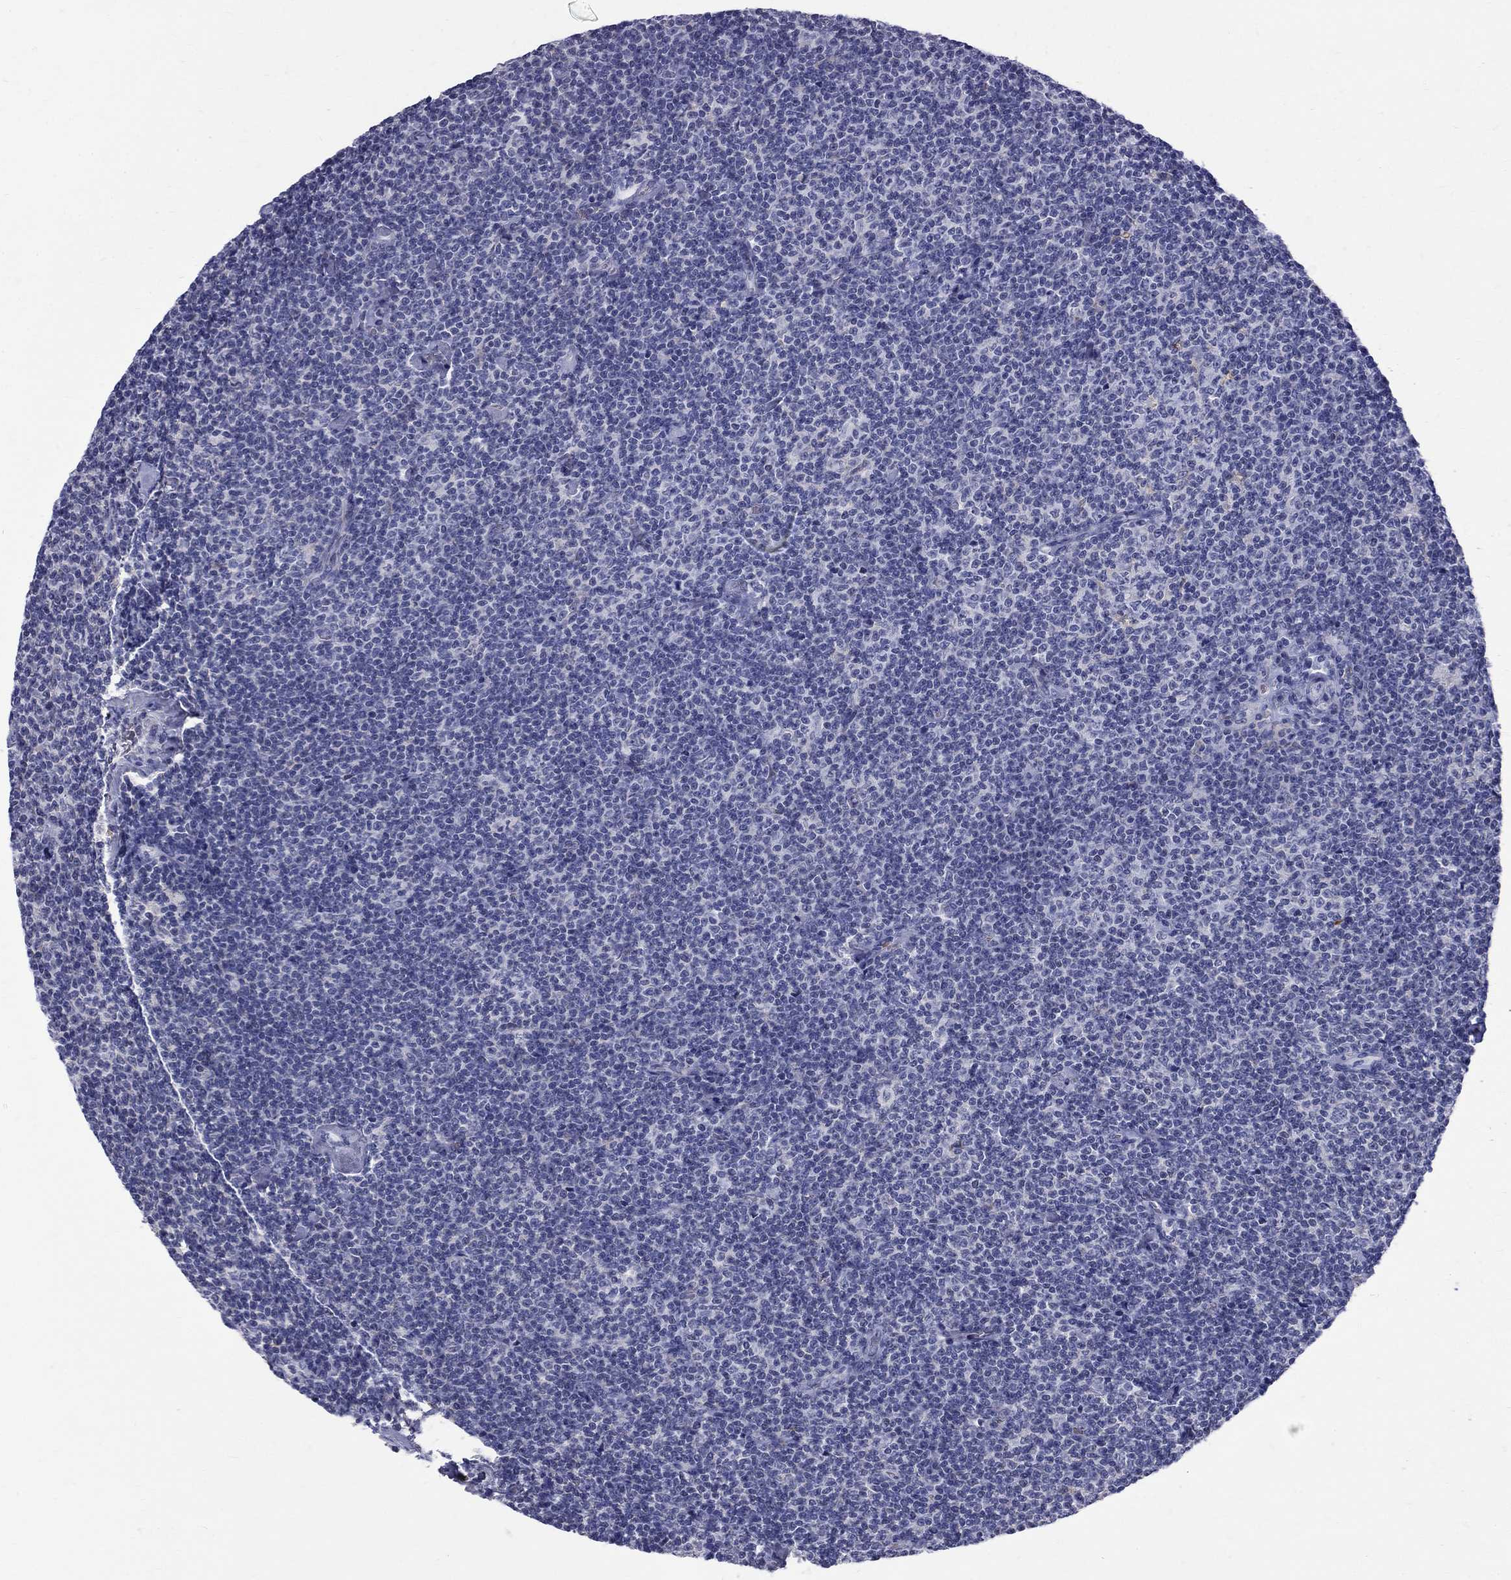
{"staining": {"intensity": "negative", "quantity": "none", "location": "none"}, "tissue": "lymphoma", "cell_type": "Tumor cells", "image_type": "cancer", "snomed": [{"axis": "morphology", "description": "Malignant lymphoma, non-Hodgkin's type, Low grade"}, {"axis": "topography", "description": "Lymph node"}], "caption": "This is an immunohistochemistry image of human lymphoma. There is no positivity in tumor cells.", "gene": "AGER", "patient": {"sex": "male", "age": 81}}